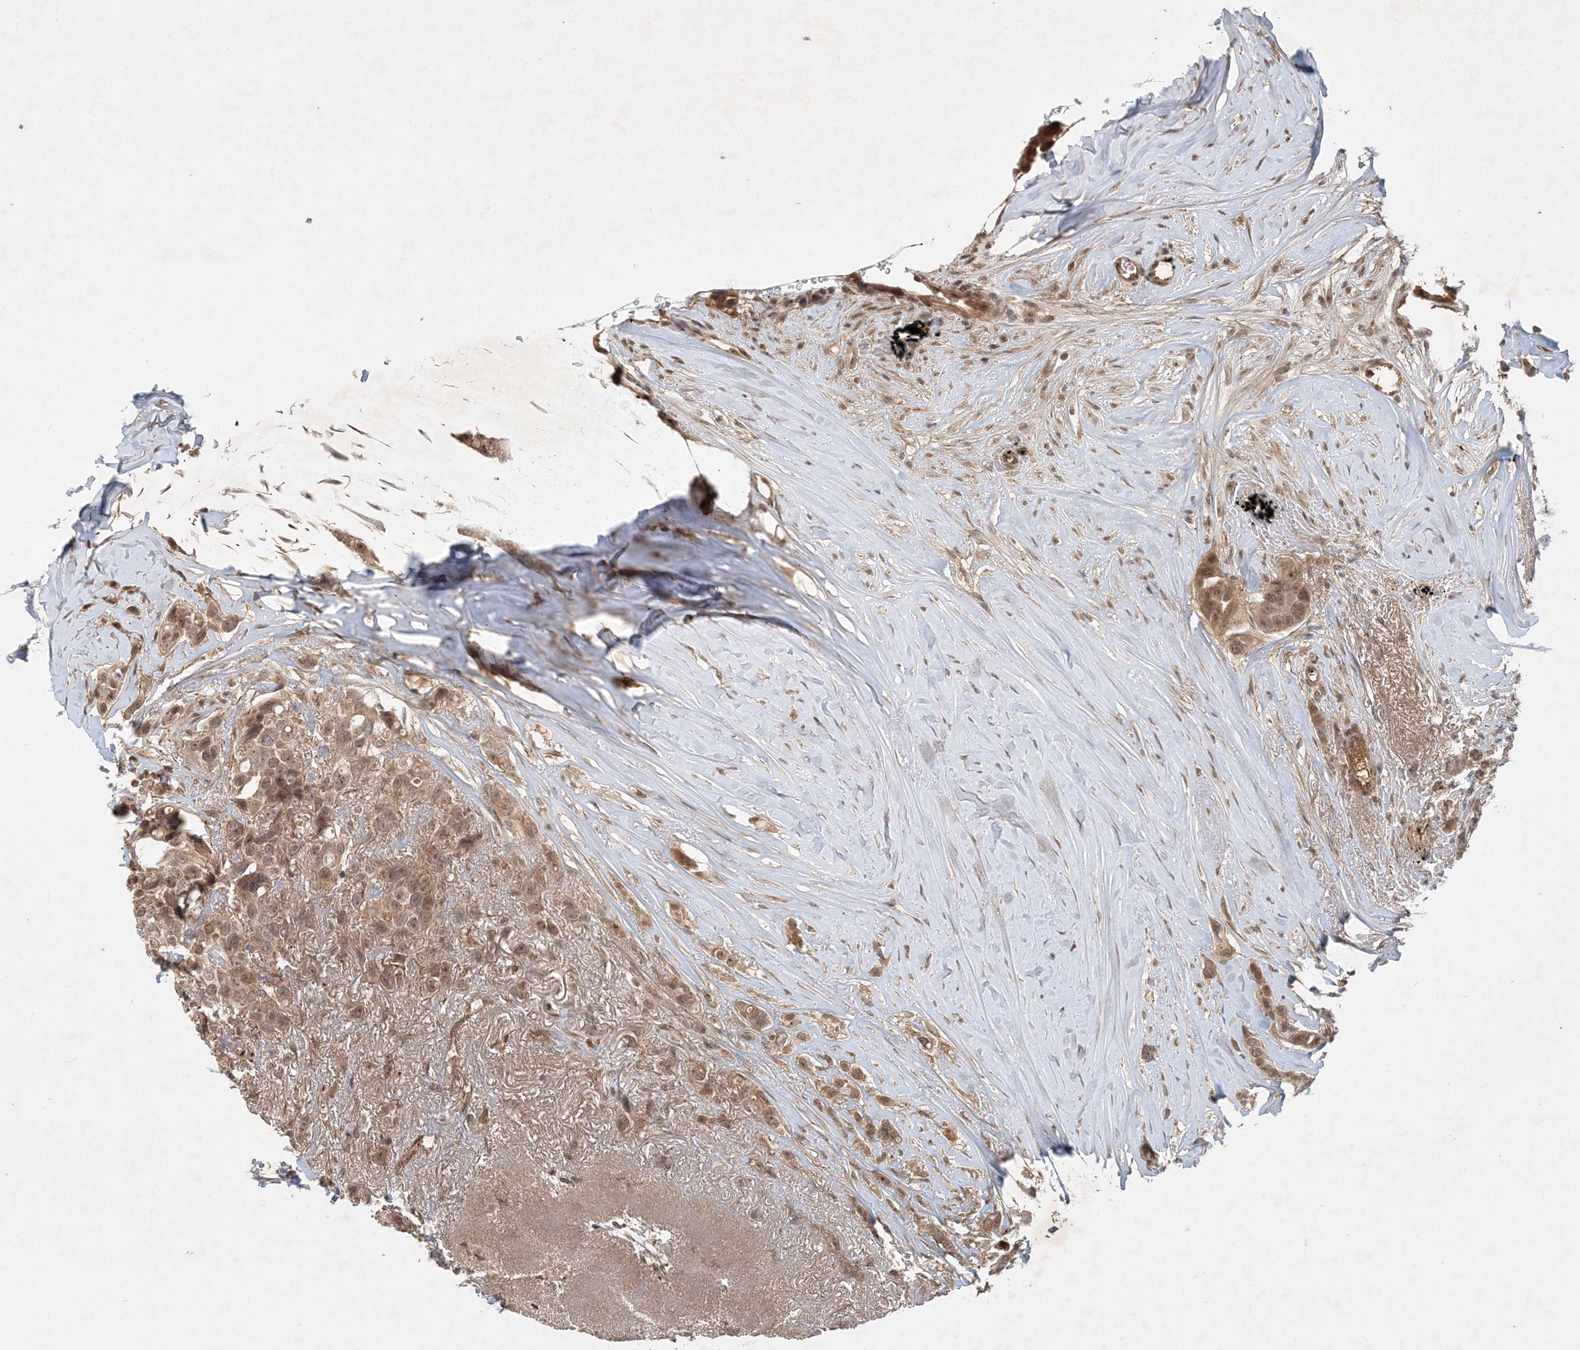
{"staining": {"intensity": "moderate", "quantity": ">75%", "location": "cytoplasmic/membranous,nuclear"}, "tissue": "breast cancer", "cell_type": "Tumor cells", "image_type": "cancer", "snomed": [{"axis": "morphology", "description": "Lobular carcinoma"}, {"axis": "topography", "description": "Breast"}], "caption": "Protein staining of breast cancer tissue reveals moderate cytoplasmic/membranous and nuclear expression in approximately >75% of tumor cells.", "gene": "ZCCHC4", "patient": {"sex": "female", "age": 51}}